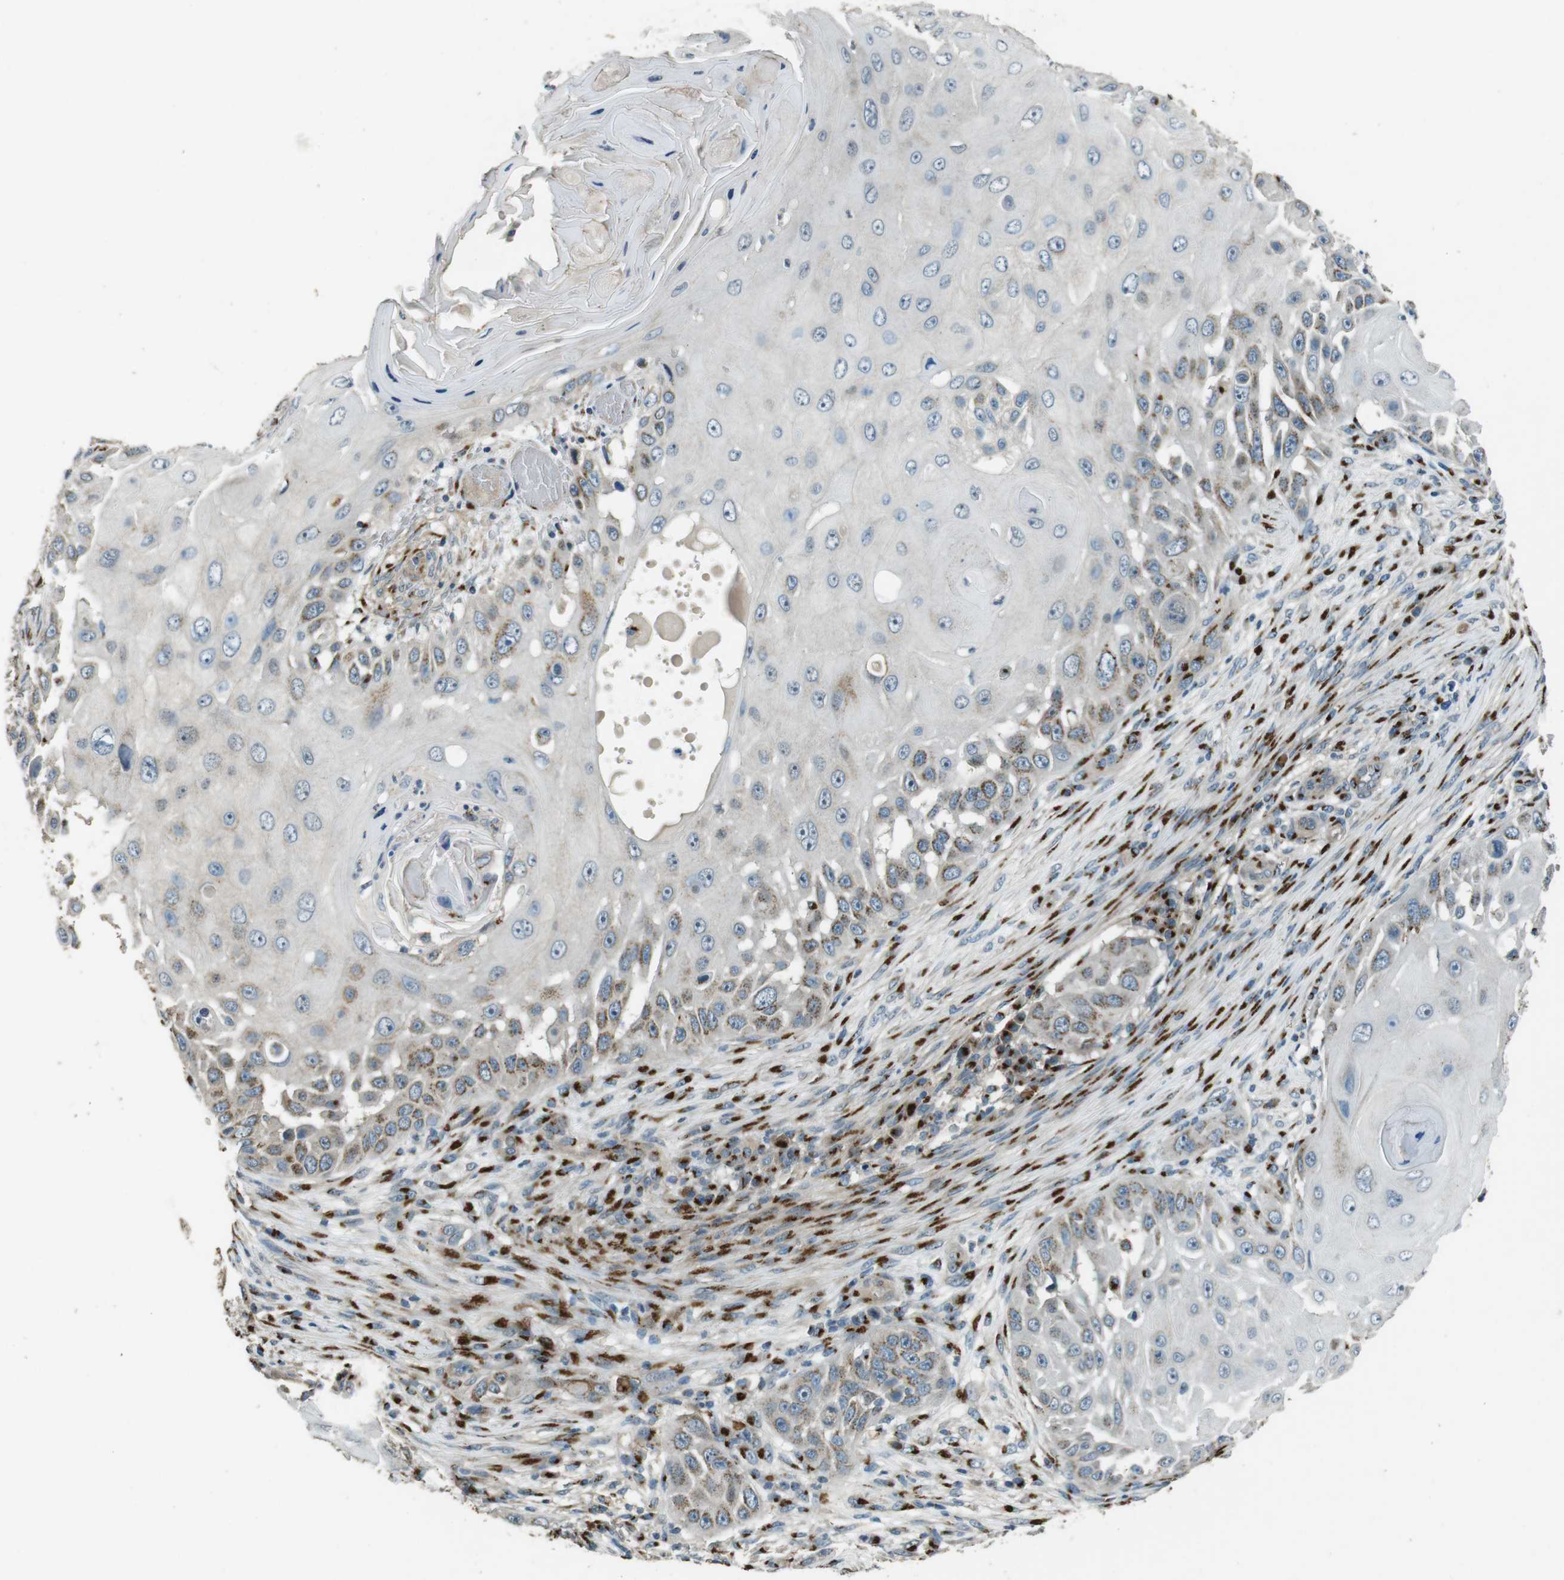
{"staining": {"intensity": "weak", "quantity": "25%-75%", "location": "cytoplasmic/membranous"}, "tissue": "skin cancer", "cell_type": "Tumor cells", "image_type": "cancer", "snomed": [{"axis": "morphology", "description": "Squamous cell carcinoma, NOS"}, {"axis": "topography", "description": "Skin"}], "caption": "Weak cytoplasmic/membranous staining for a protein is seen in approximately 25%-75% of tumor cells of skin cancer (squamous cell carcinoma) using IHC.", "gene": "TMEM115", "patient": {"sex": "female", "age": 44}}